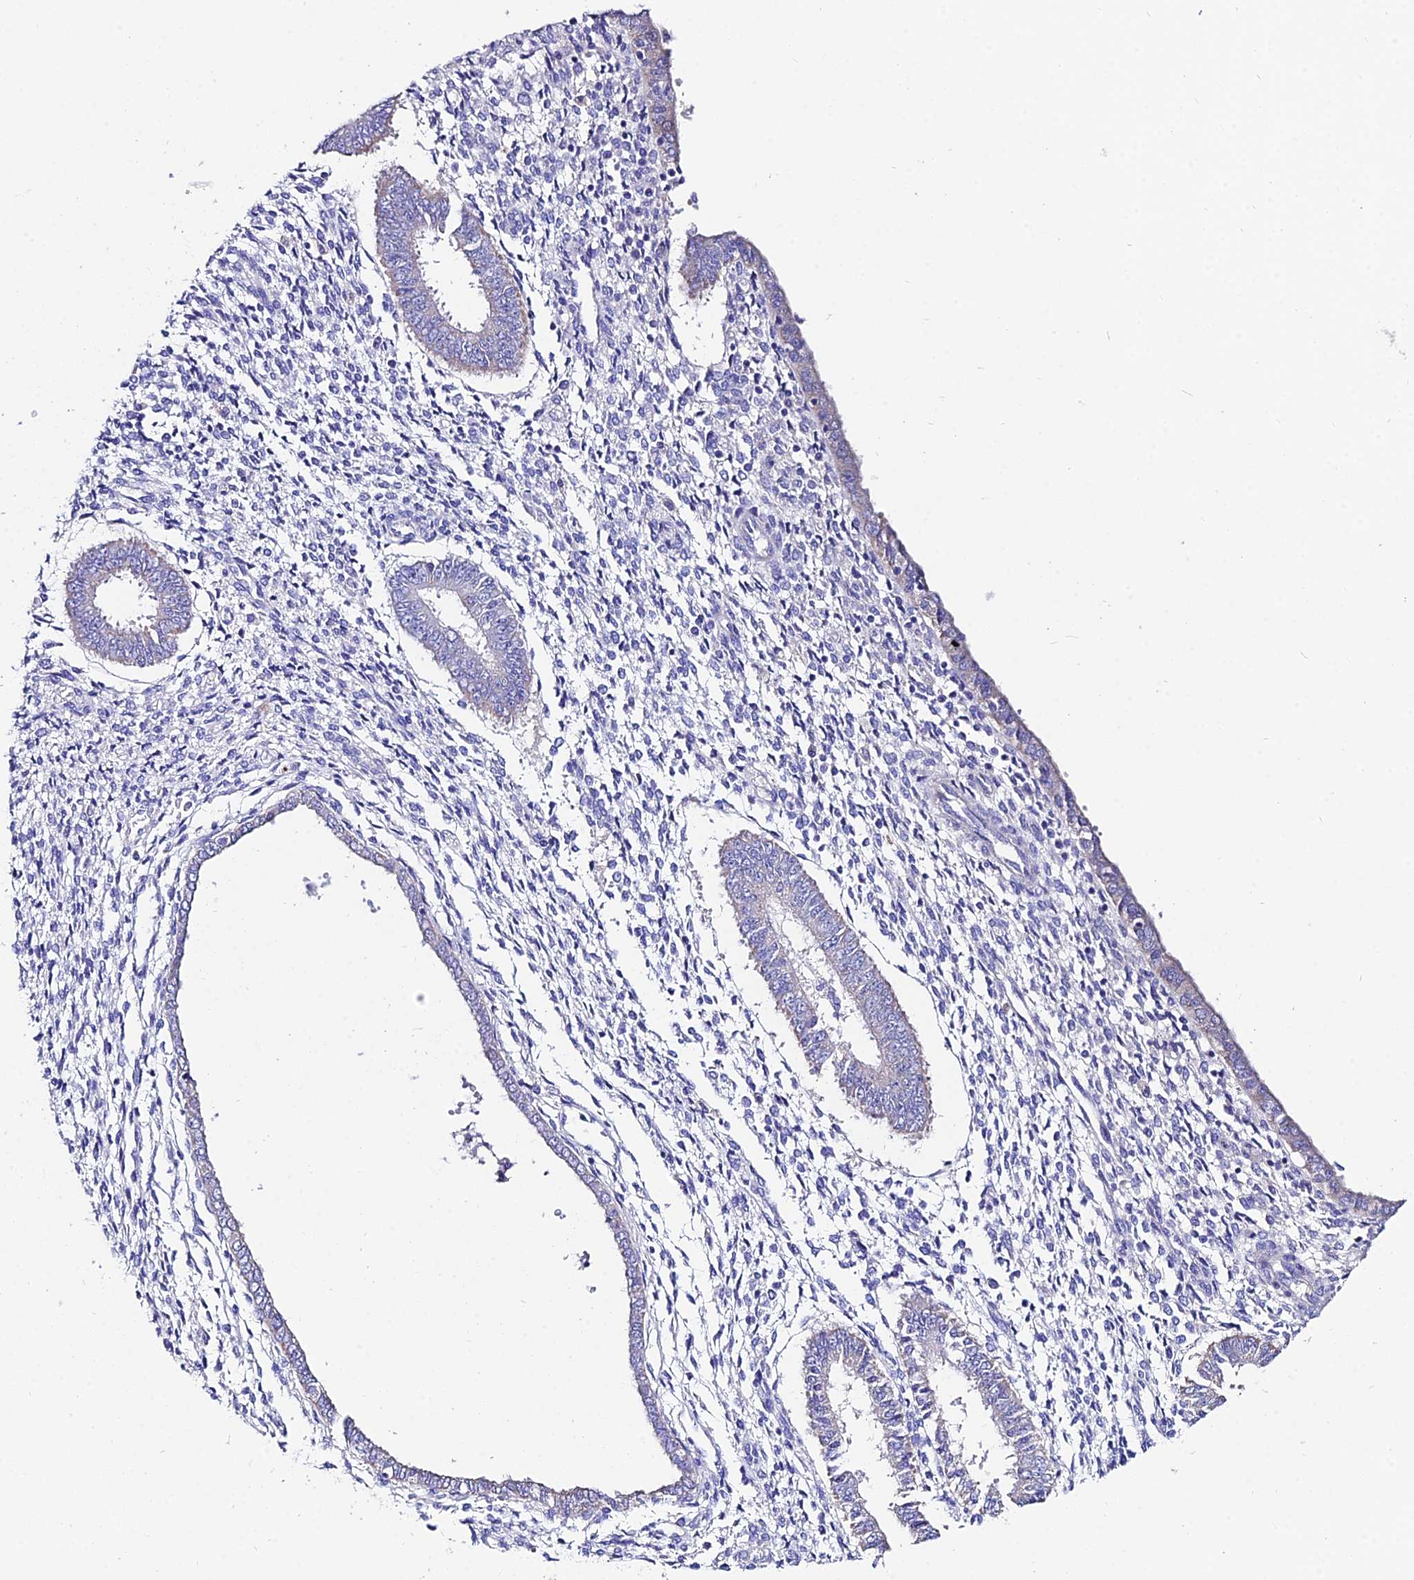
{"staining": {"intensity": "negative", "quantity": "none", "location": "none"}, "tissue": "endometrium", "cell_type": "Cells in endometrial stroma", "image_type": "normal", "snomed": [{"axis": "morphology", "description": "Normal tissue, NOS"}, {"axis": "topography", "description": "Endometrium"}], "caption": "Cells in endometrial stroma show no significant expression in unremarkable endometrium. (DAB IHC, high magnification).", "gene": "CEP41", "patient": {"sex": "female", "age": 35}}